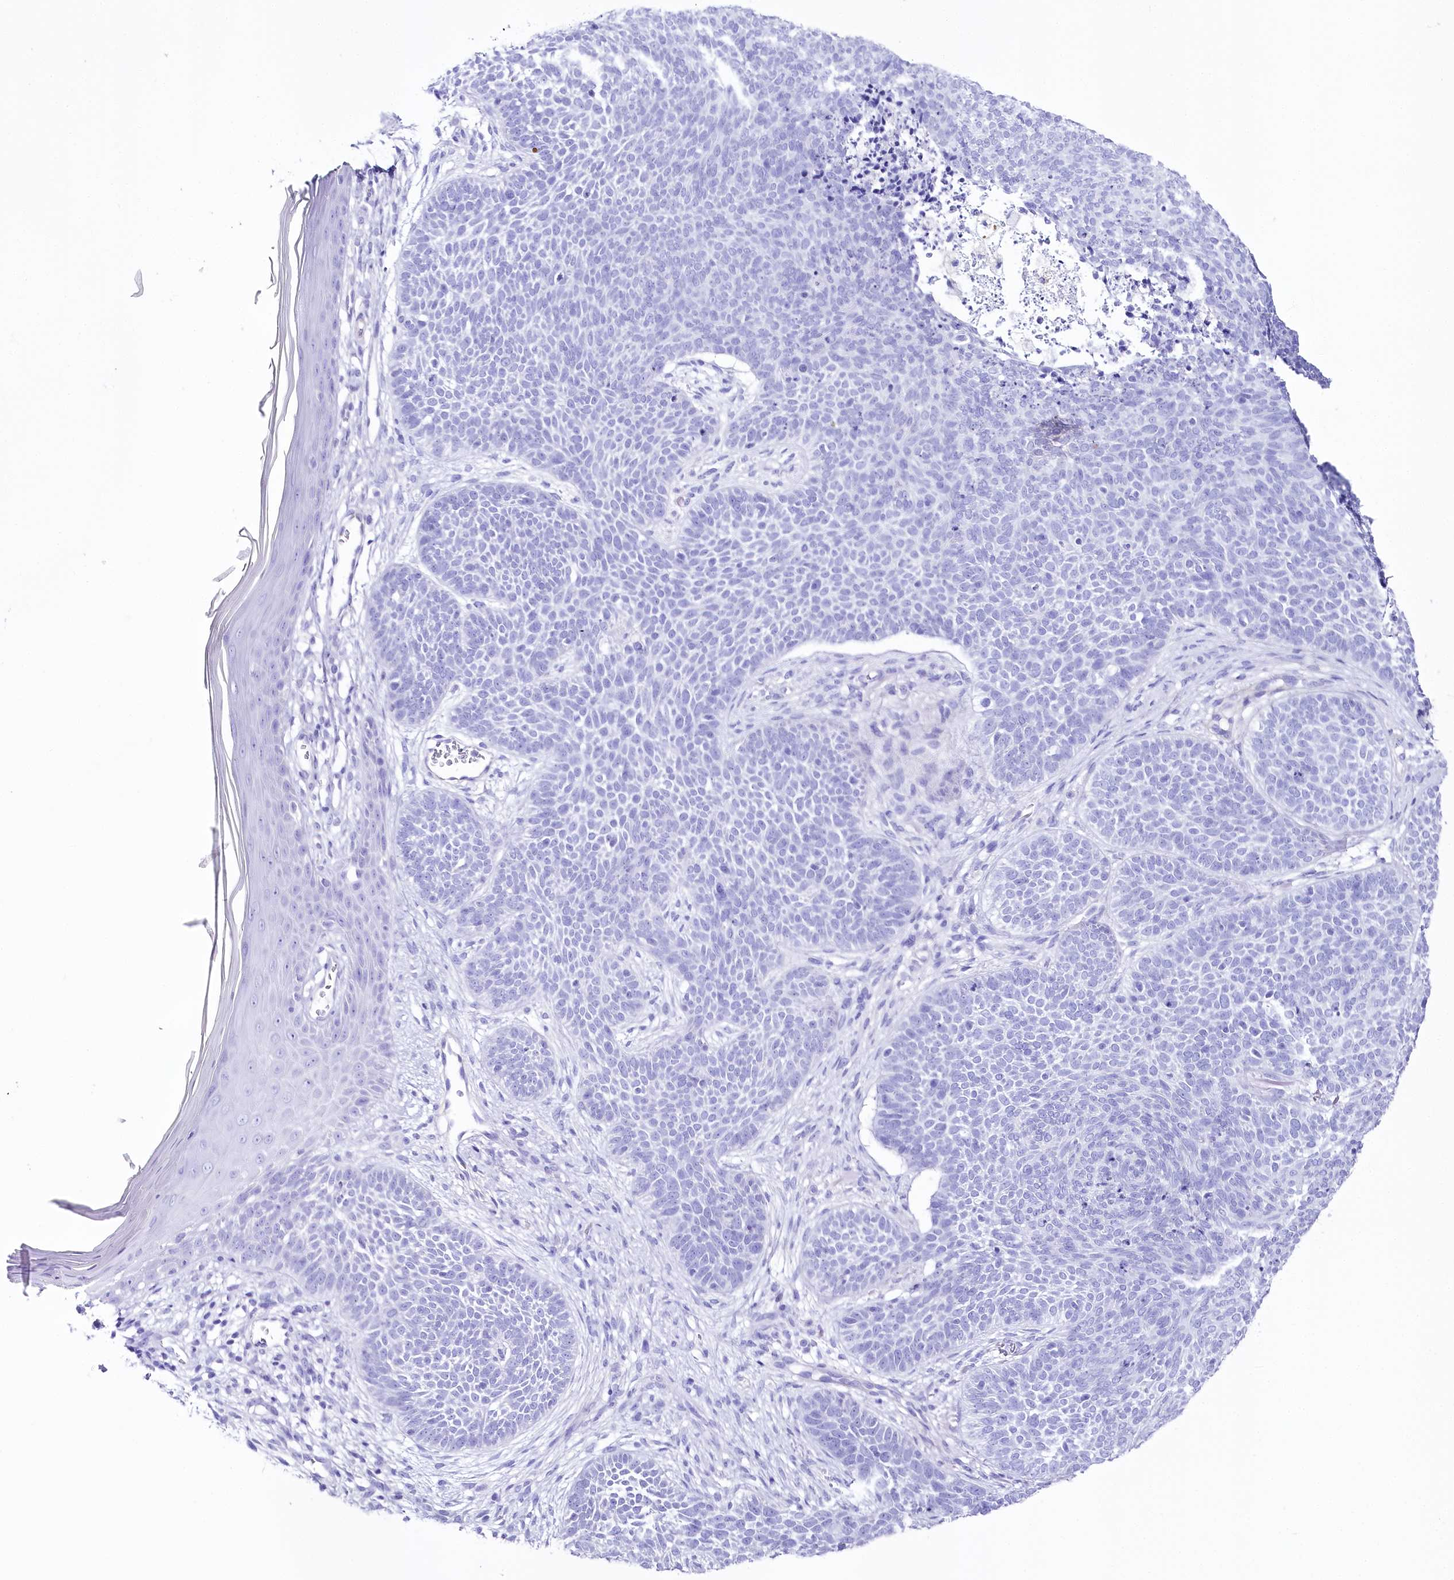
{"staining": {"intensity": "negative", "quantity": "none", "location": "none"}, "tissue": "skin cancer", "cell_type": "Tumor cells", "image_type": "cancer", "snomed": [{"axis": "morphology", "description": "Basal cell carcinoma"}, {"axis": "topography", "description": "Skin"}], "caption": "Tumor cells show no significant protein expression in skin basal cell carcinoma.", "gene": "CSN3", "patient": {"sex": "male", "age": 85}}